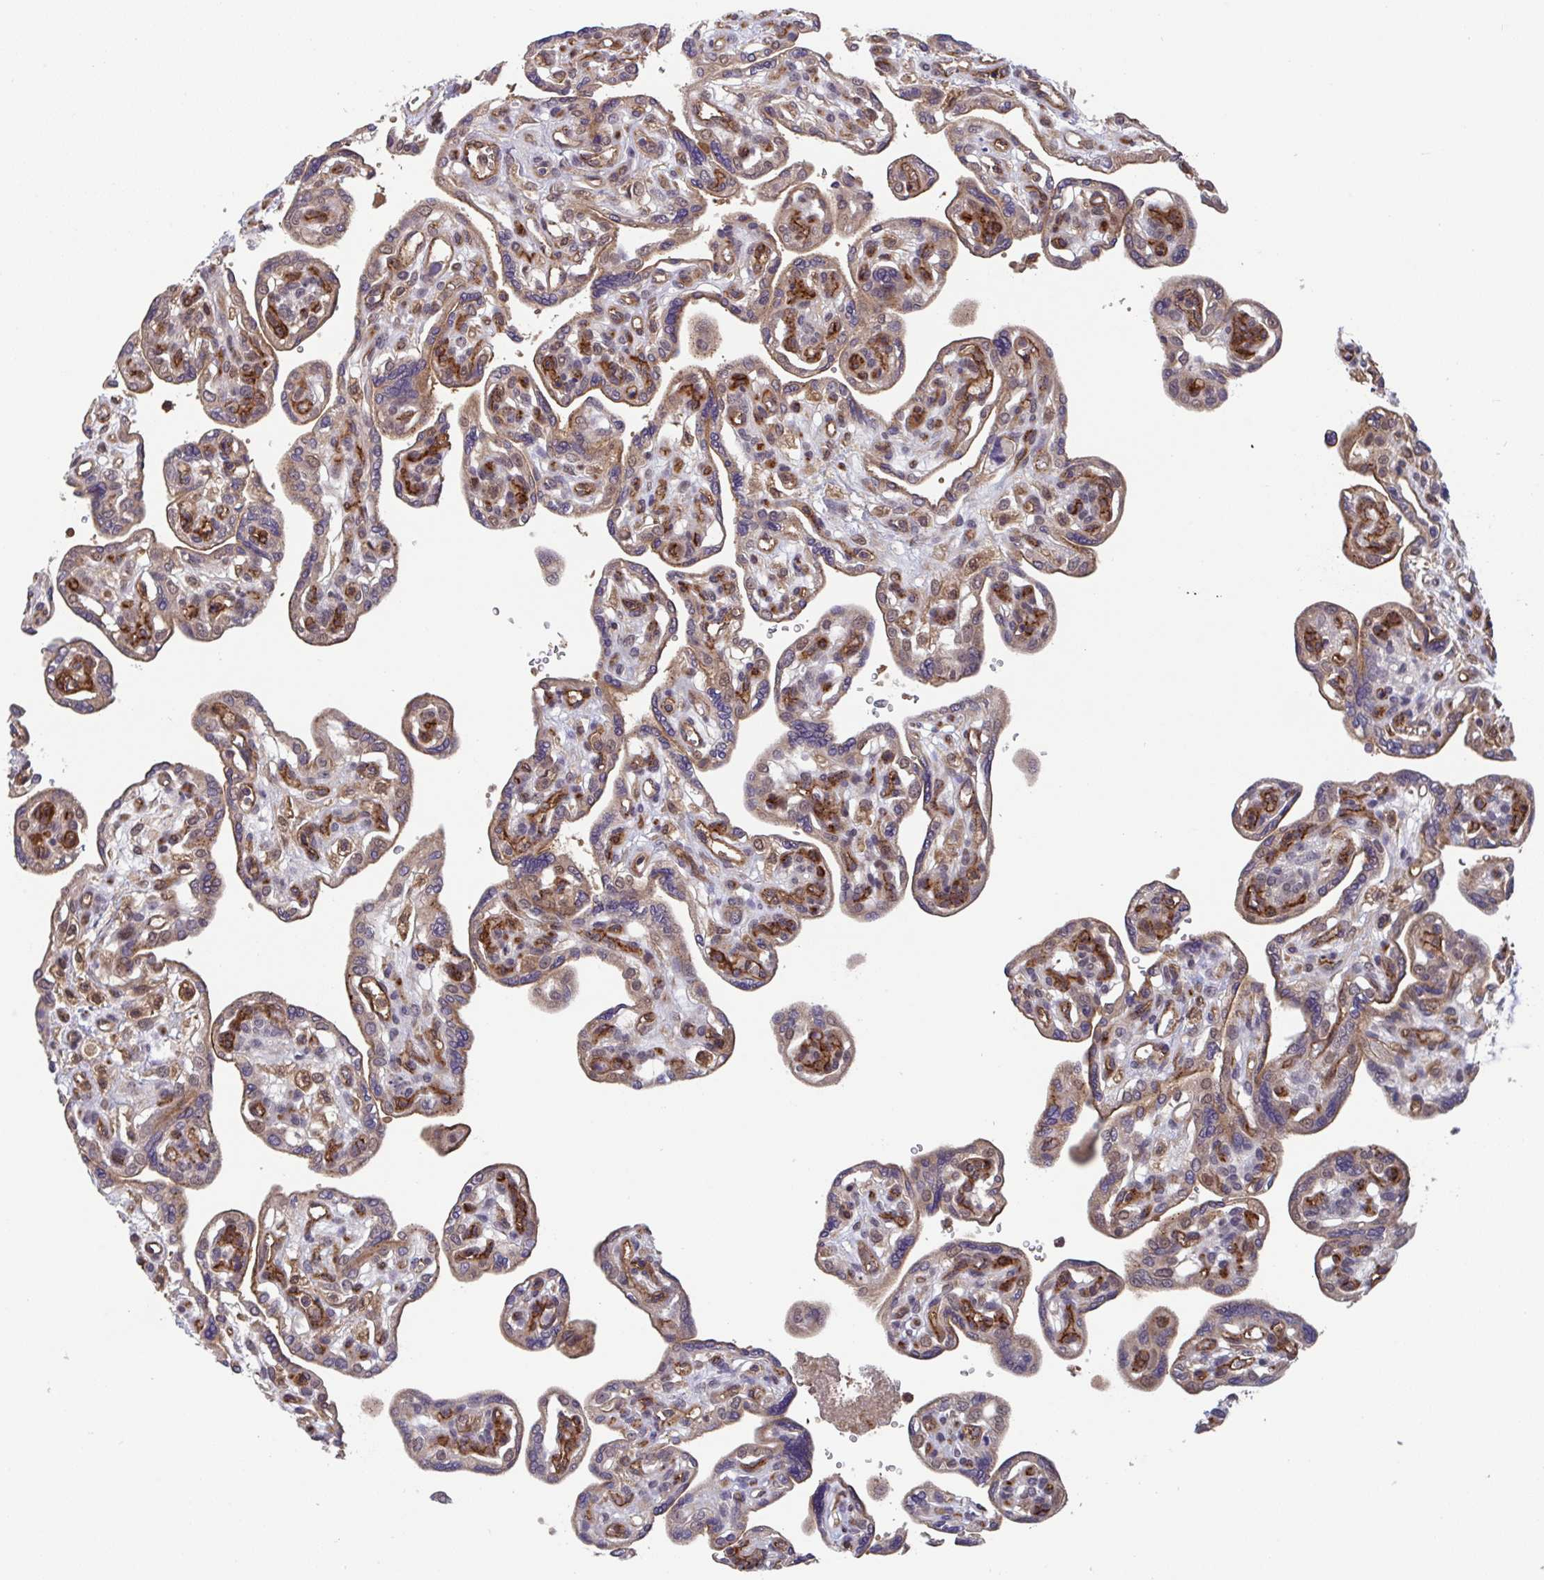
{"staining": {"intensity": "negative", "quantity": "none", "location": "none"}, "tissue": "placenta", "cell_type": "Decidual cells", "image_type": "normal", "snomed": [{"axis": "morphology", "description": "Normal tissue, NOS"}, {"axis": "topography", "description": "Placenta"}], "caption": "The micrograph reveals no significant expression in decidual cells of placenta.", "gene": "TIGAR", "patient": {"sex": "female", "age": 39}}